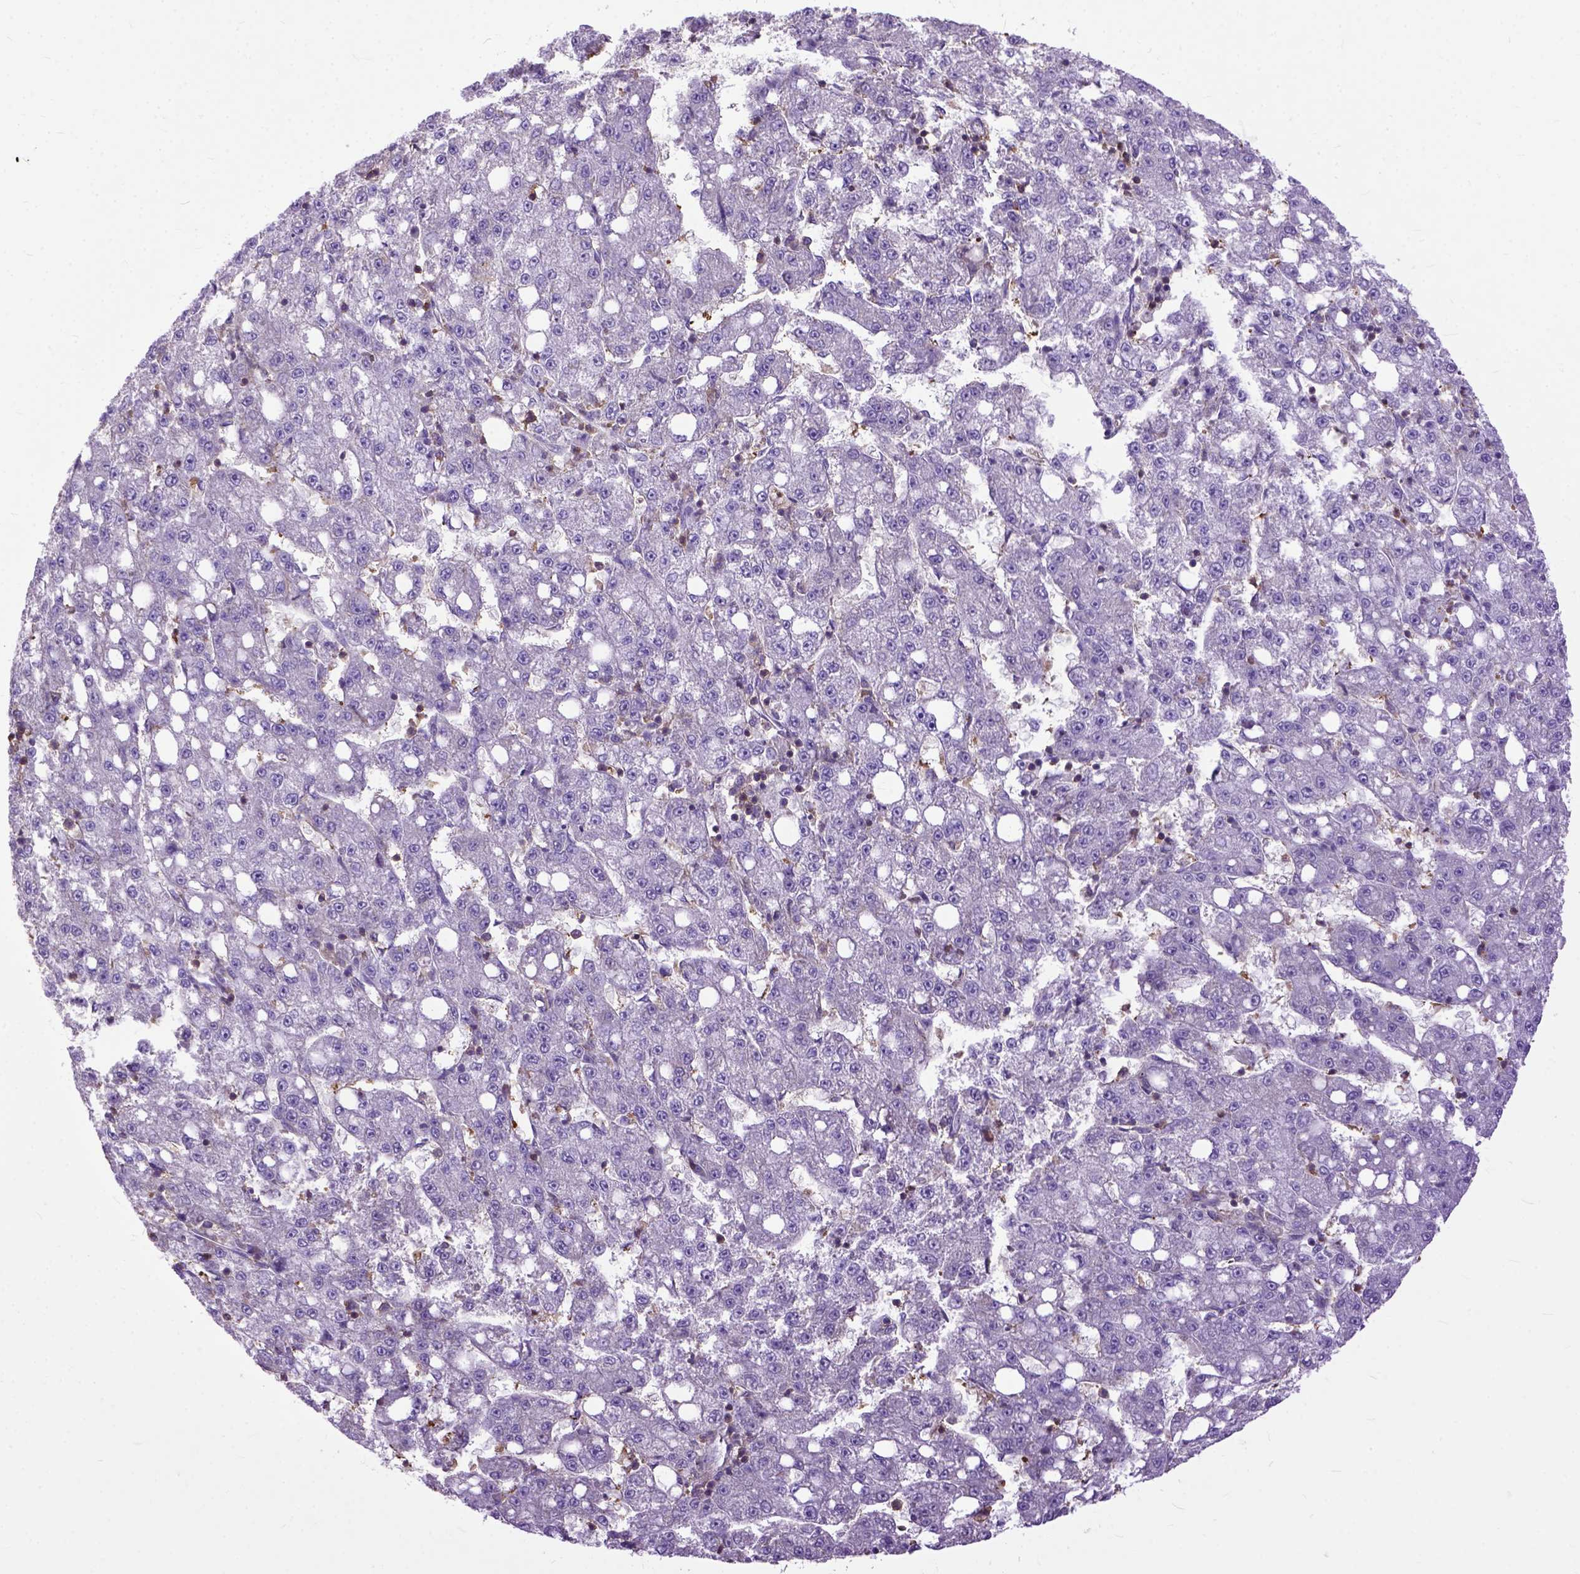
{"staining": {"intensity": "negative", "quantity": "none", "location": "none"}, "tissue": "liver cancer", "cell_type": "Tumor cells", "image_type": "cancer", "snomed": [{"axis": "morphology", "description": "Carcinoma, Hepatocellular, NOS"}, {"axis": "topography", "description": "Liver"}], "caption": "The histopathology image exhibits no significant expression in tumor cells of liver cancer.", "gene": "NAMPT", "patient": {"sex": "female", "age": 65}}